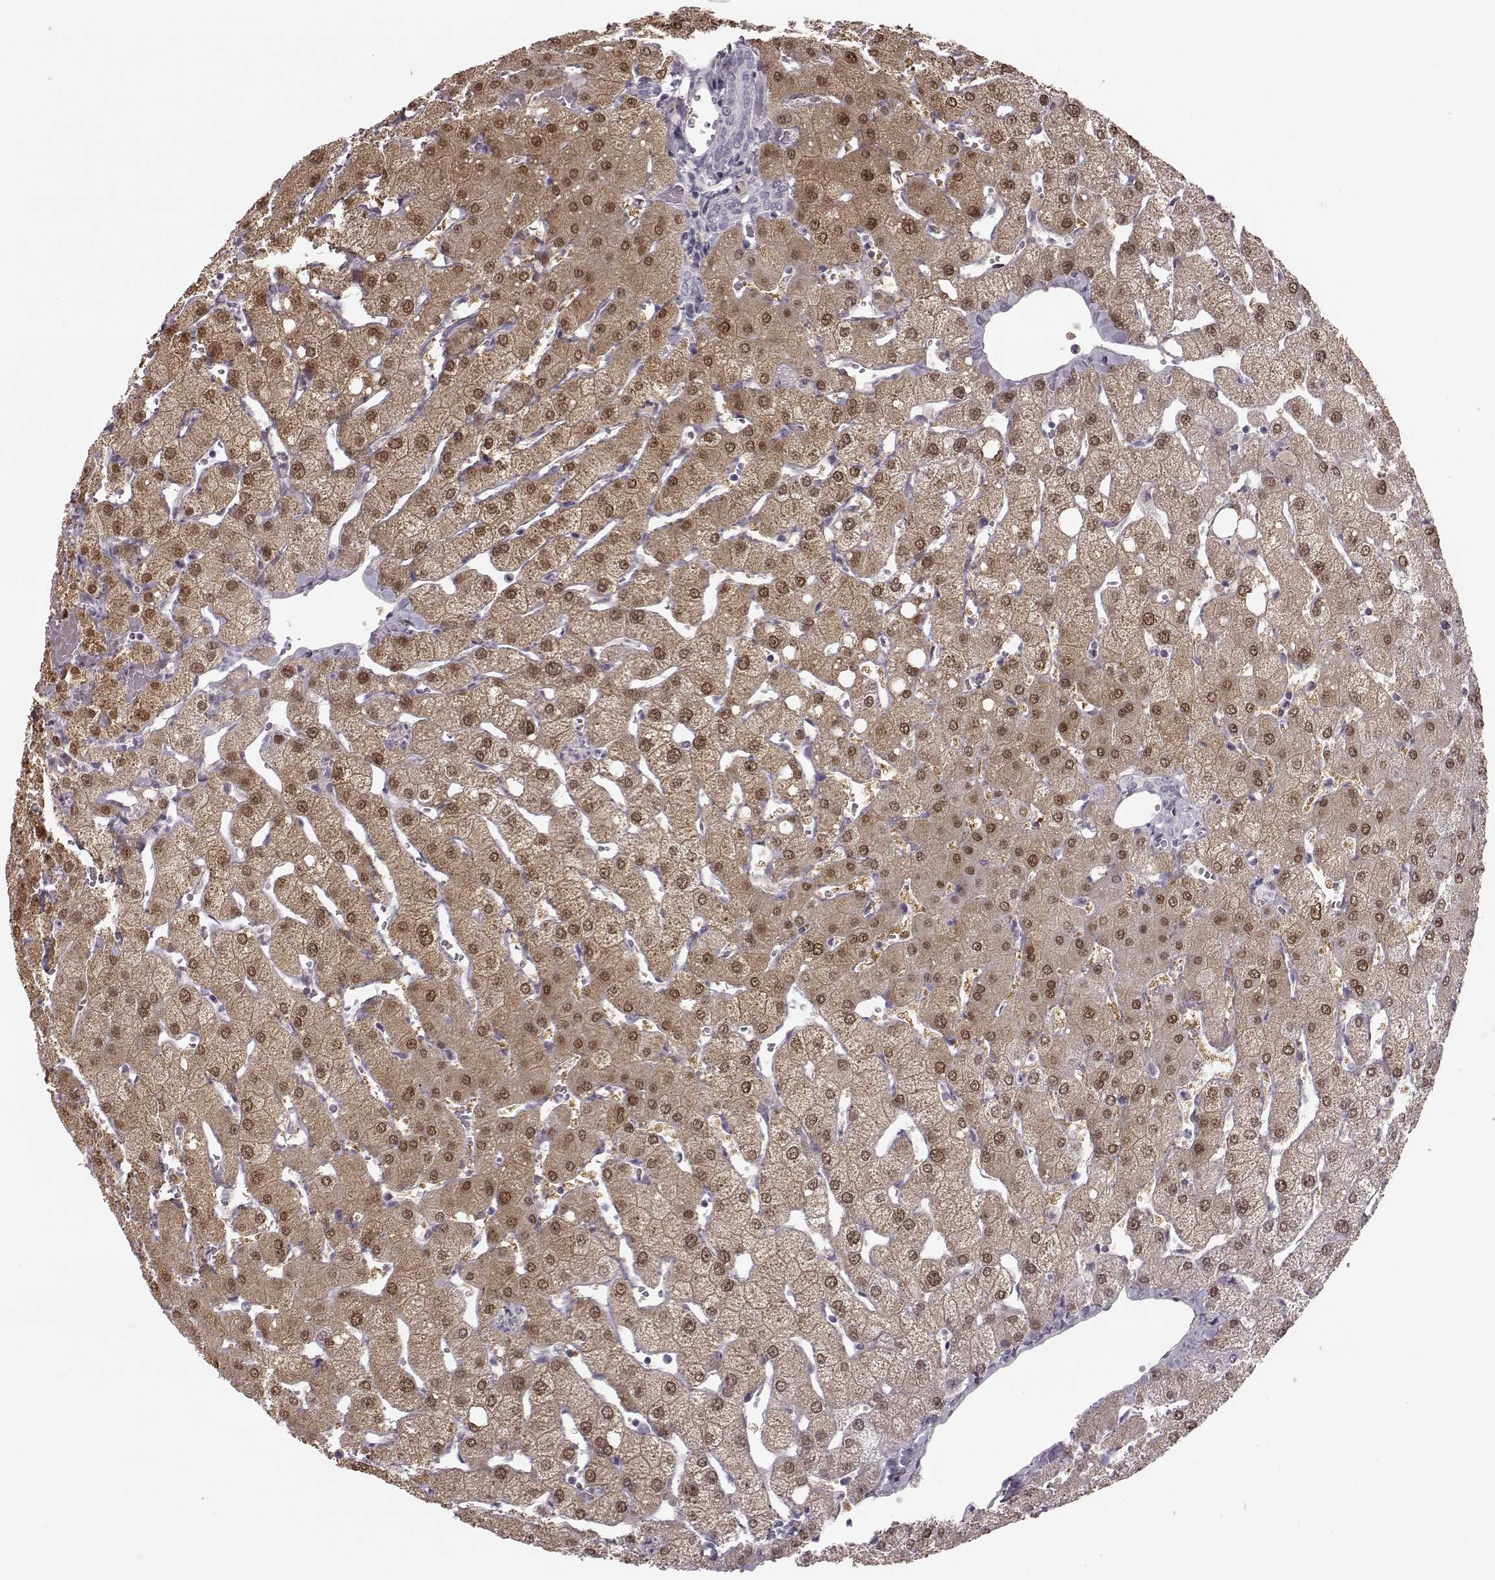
{"staining": {"intensity": "negative", "quantity": "none", "location": "none"}, "tissue": "liver", "cell_type": "Cholangiocytes", "image_type": "normal", "snomed": [{"axis": "morphology", "description": "Normal tissue, NOS"}, {"axis": "topography", "description": "Liver"}], "caption": "Immunohistochemistry micrograph of unremarkable liver: liver stained with DAB (3,3'-diaminobenzidine) exhibits no significant protein staining in cholangiocytes.", "gene": "ZNF433", "patient": {"sex": "female", "age": 54}}